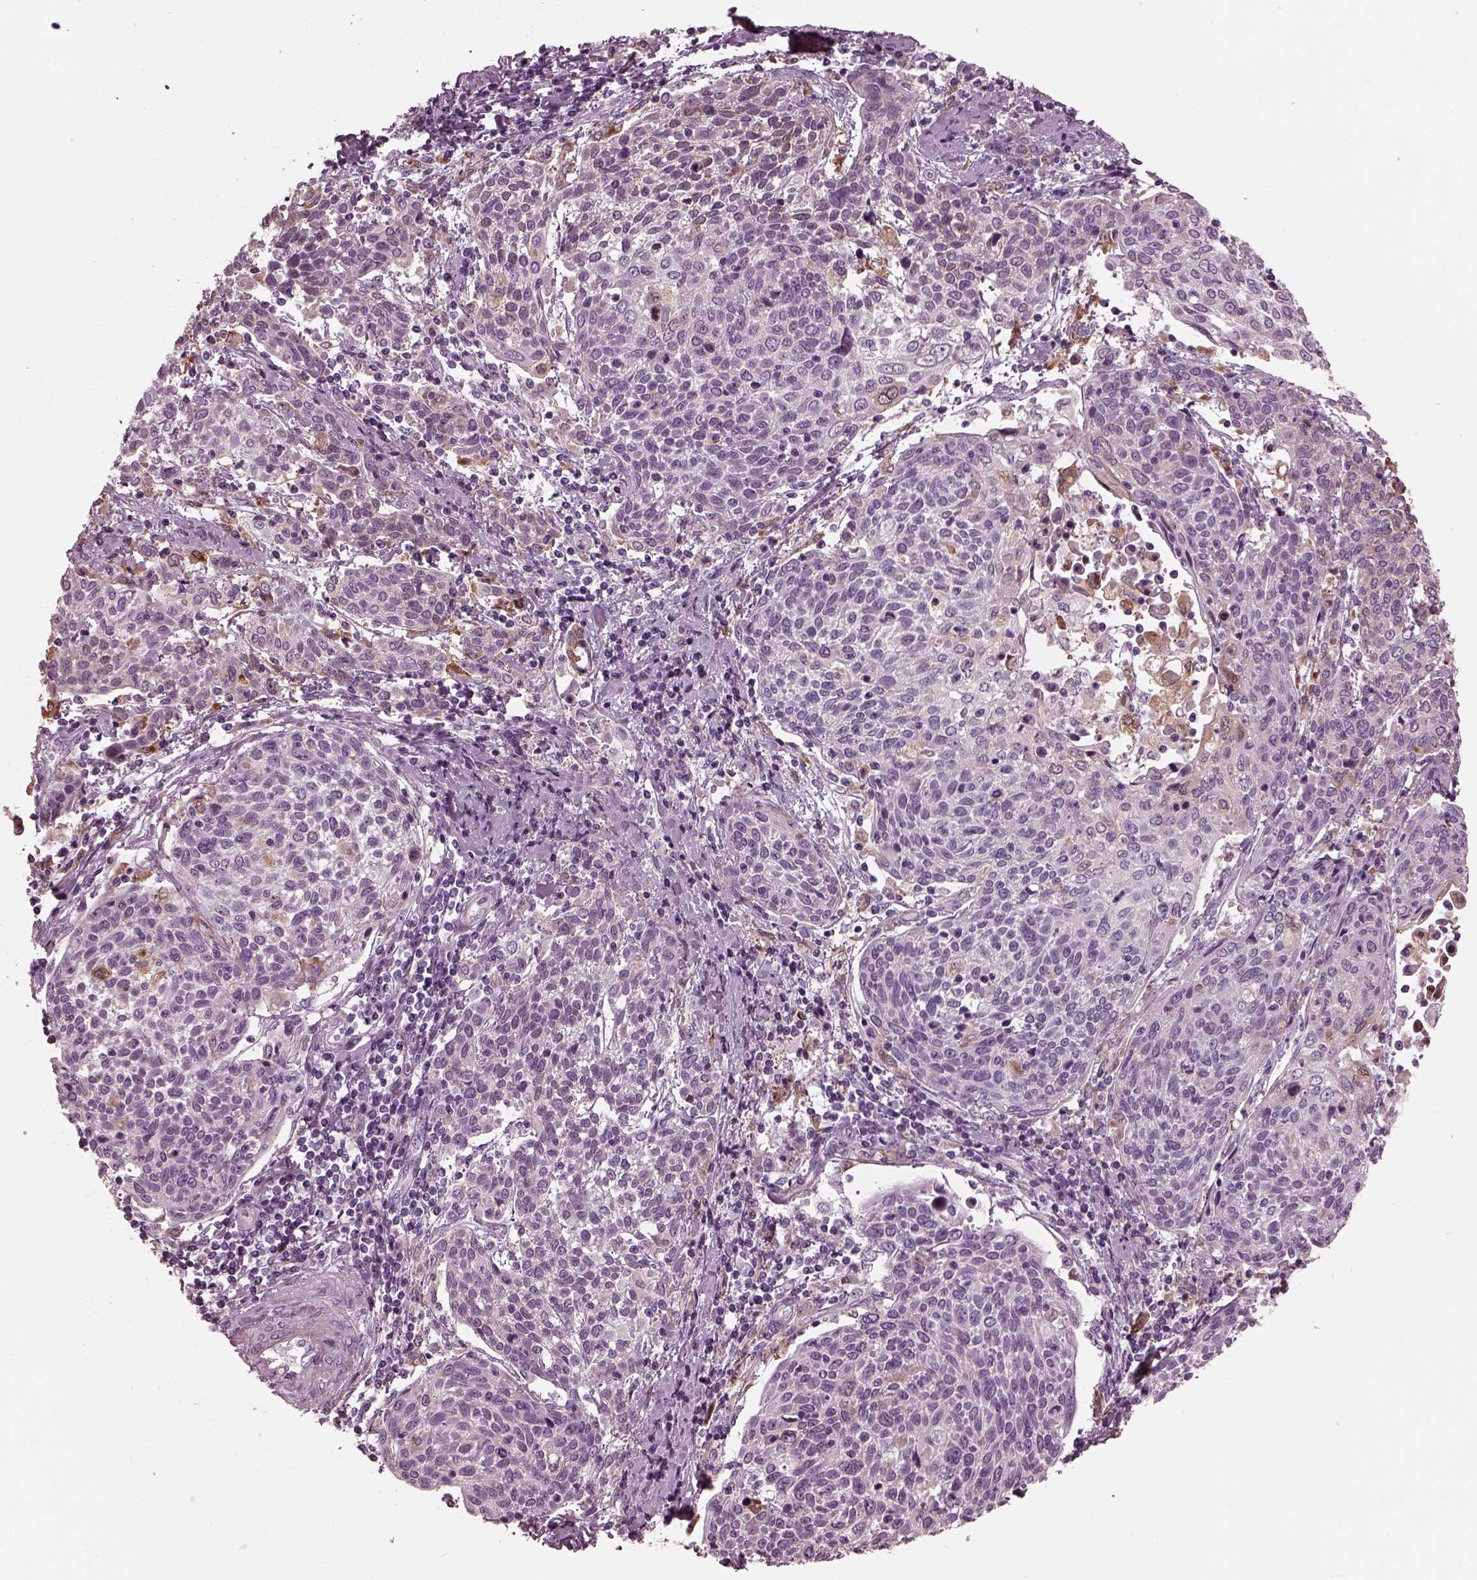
{"staining": {"intensity": "negative", "quantity": "none", "location": "none"}, "tissue": "cervical cancer", "cell_type": "Tumor cells", "image_type": "cancer", "snomed": [{"axis": "morphology", "description": "Squamous cell carcinoma, NOS"}, {"axis": "topography", "description": "Cervix"}], "caption": "A high-resolution image shows immunohistochemistry (IHC) staining of cervical squamous cell carcinoma, which exhibits no significant expression in tumor cells.", "gene": "GDF11", "patient": {"sex": "female", "age": 61}}